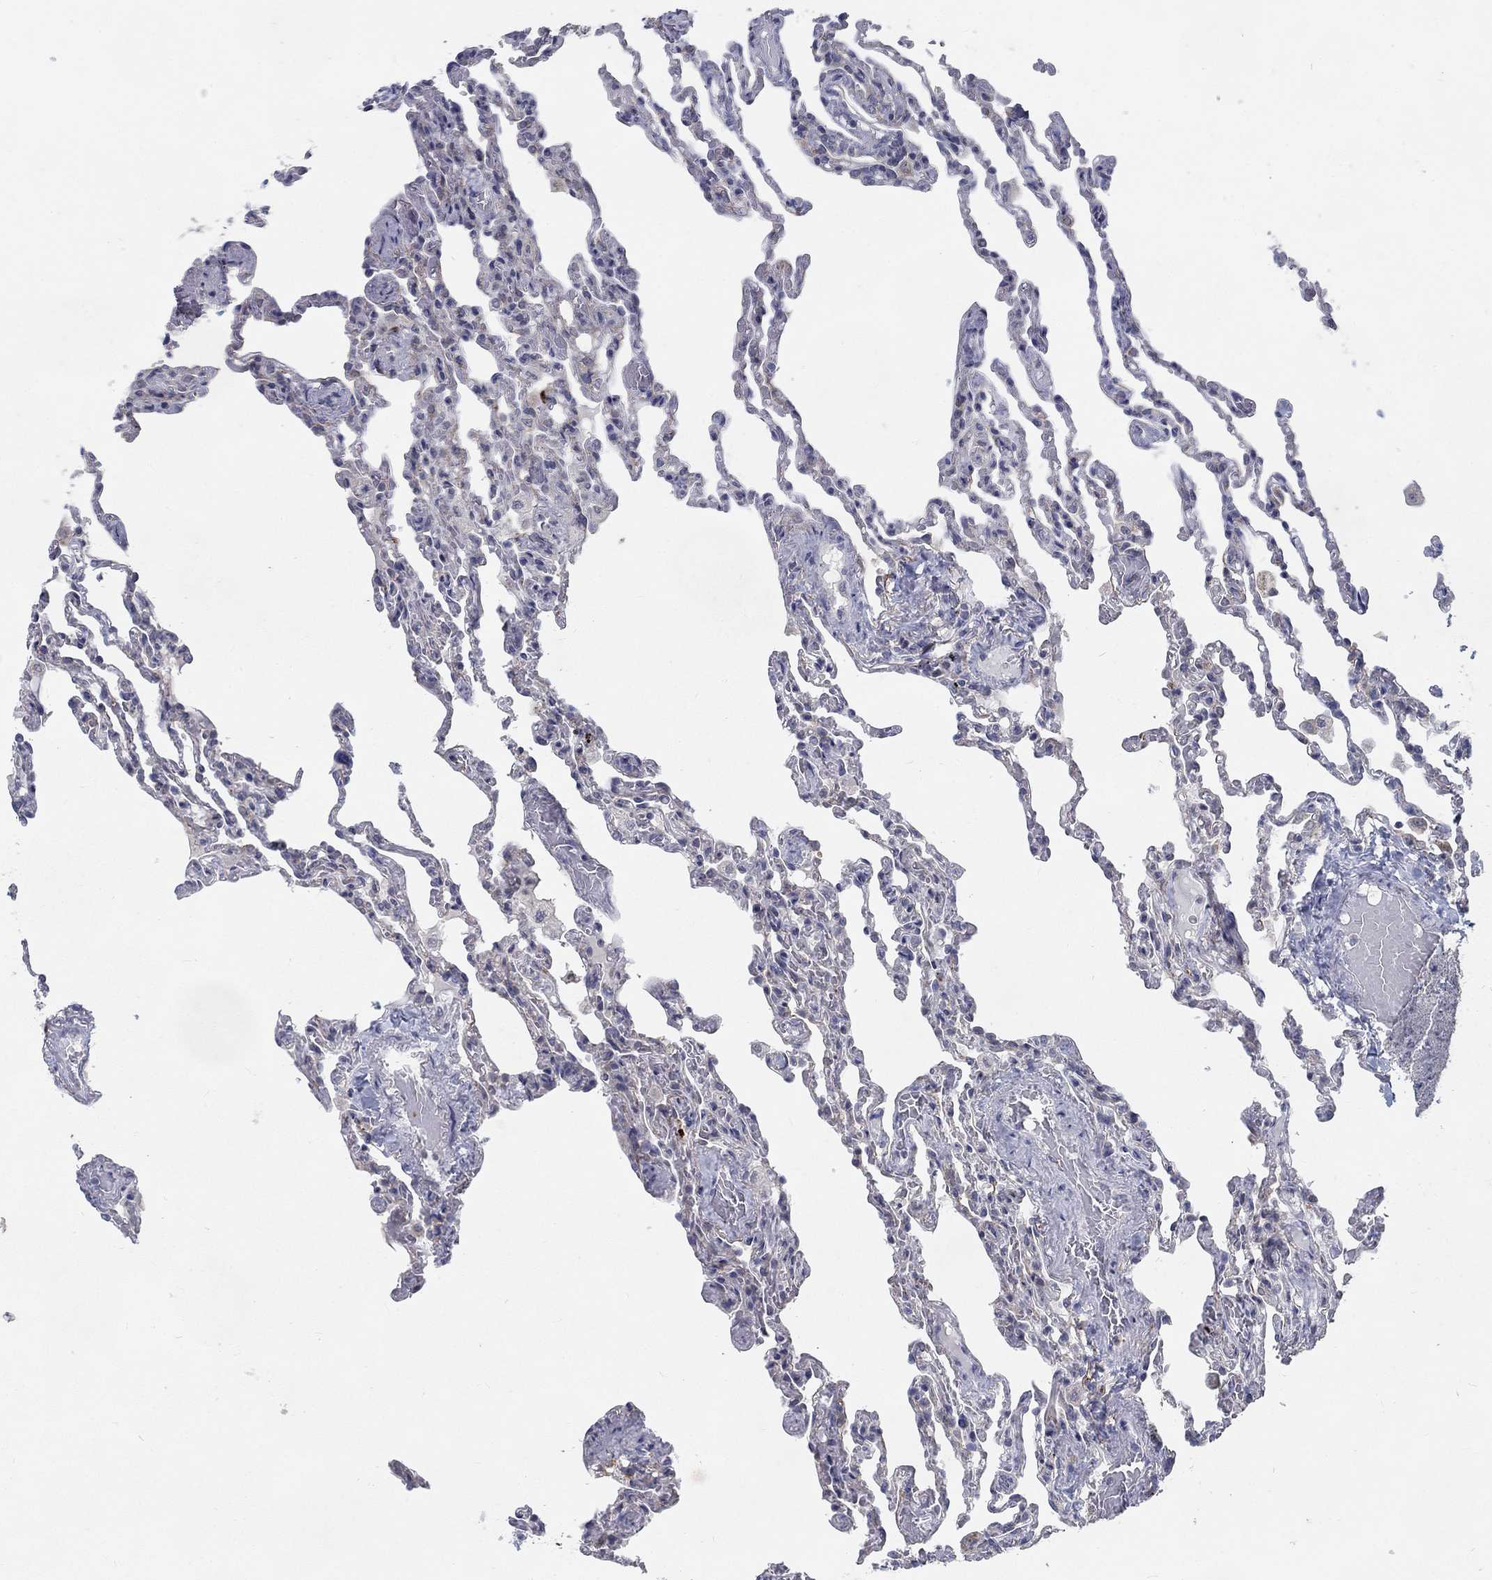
{"staining": {"intensity": "negative", "quantity": "none", "location": "none"}, "tissue": "lung", "cell_type": "Alveolar cells", "image_type": "normal", "snomed": [{"axis": "morphology", "description": "Normal tissue, NOS"}, {"axis": "topography", "description": "Lung"}], "caption": "A high-resolution histopathology image shows immunohistochemistry (IHC) staining of benign lung, which exhibits no significant expression in alveolar cells.", "gene": "MTSS2", "patient": {"sex": "female", "age": 43}}